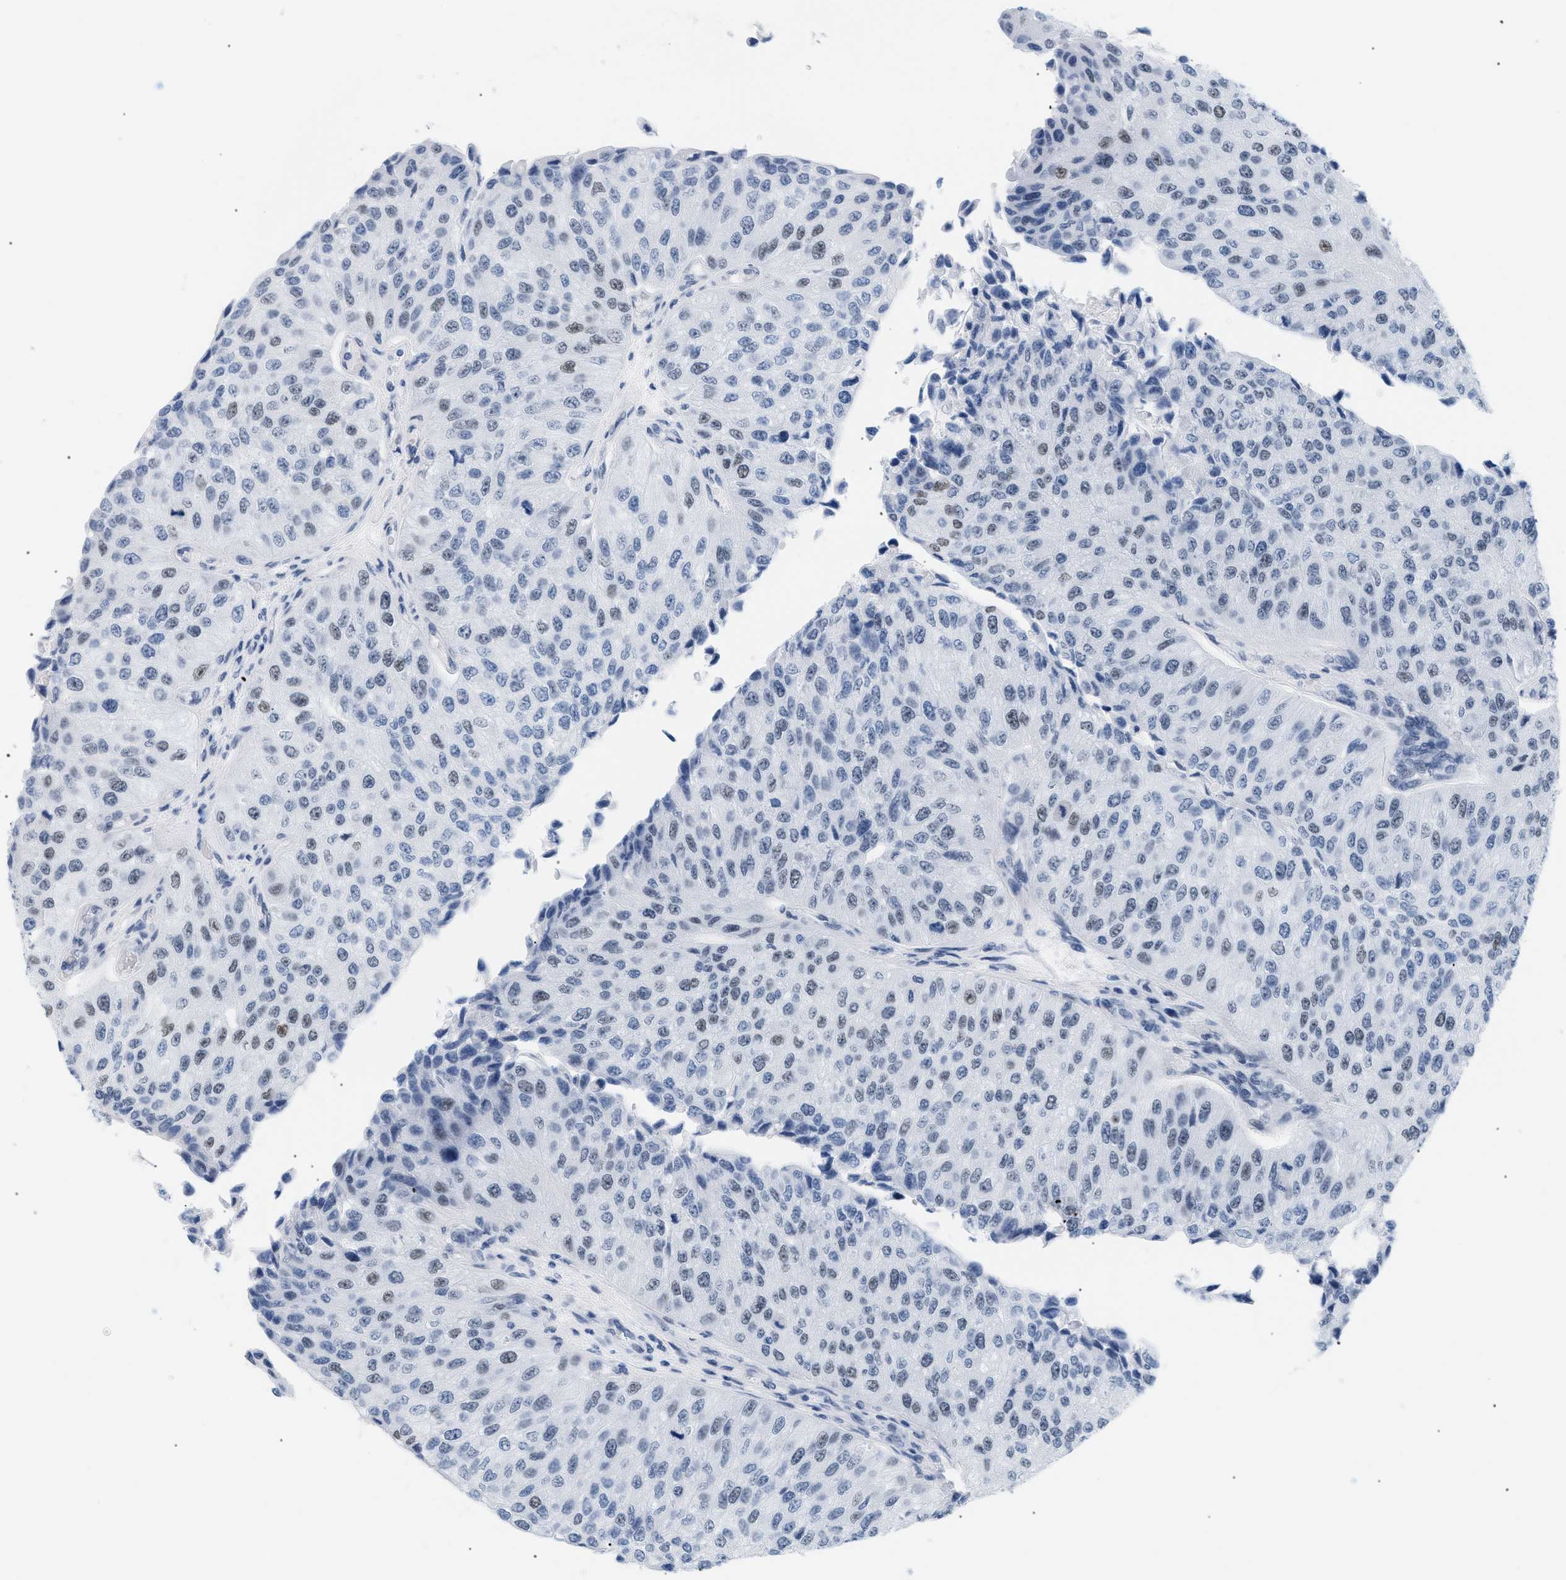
{"staining": {"intensity": "weak", "quantity": "<25%", "location": "nuclear"}, "tissue": "urothelial cancer", "cell_type": "Tumor cells", "image_type": "cancer", "snomed": [{"axis": "morphology", "description": "Urothelial carcinoma, High grade"}, {"axis": "topography", "description": "Kidney"}, {"axis": "topography", "description": "Urinary bladder"}], "caption": "Histopathology image shows no significant protein staining in tumor cells of urothelial cancer. Nuclei are stained in blue.", "gene": "ELN", "patient": {"sex": "male", "age": 77}}